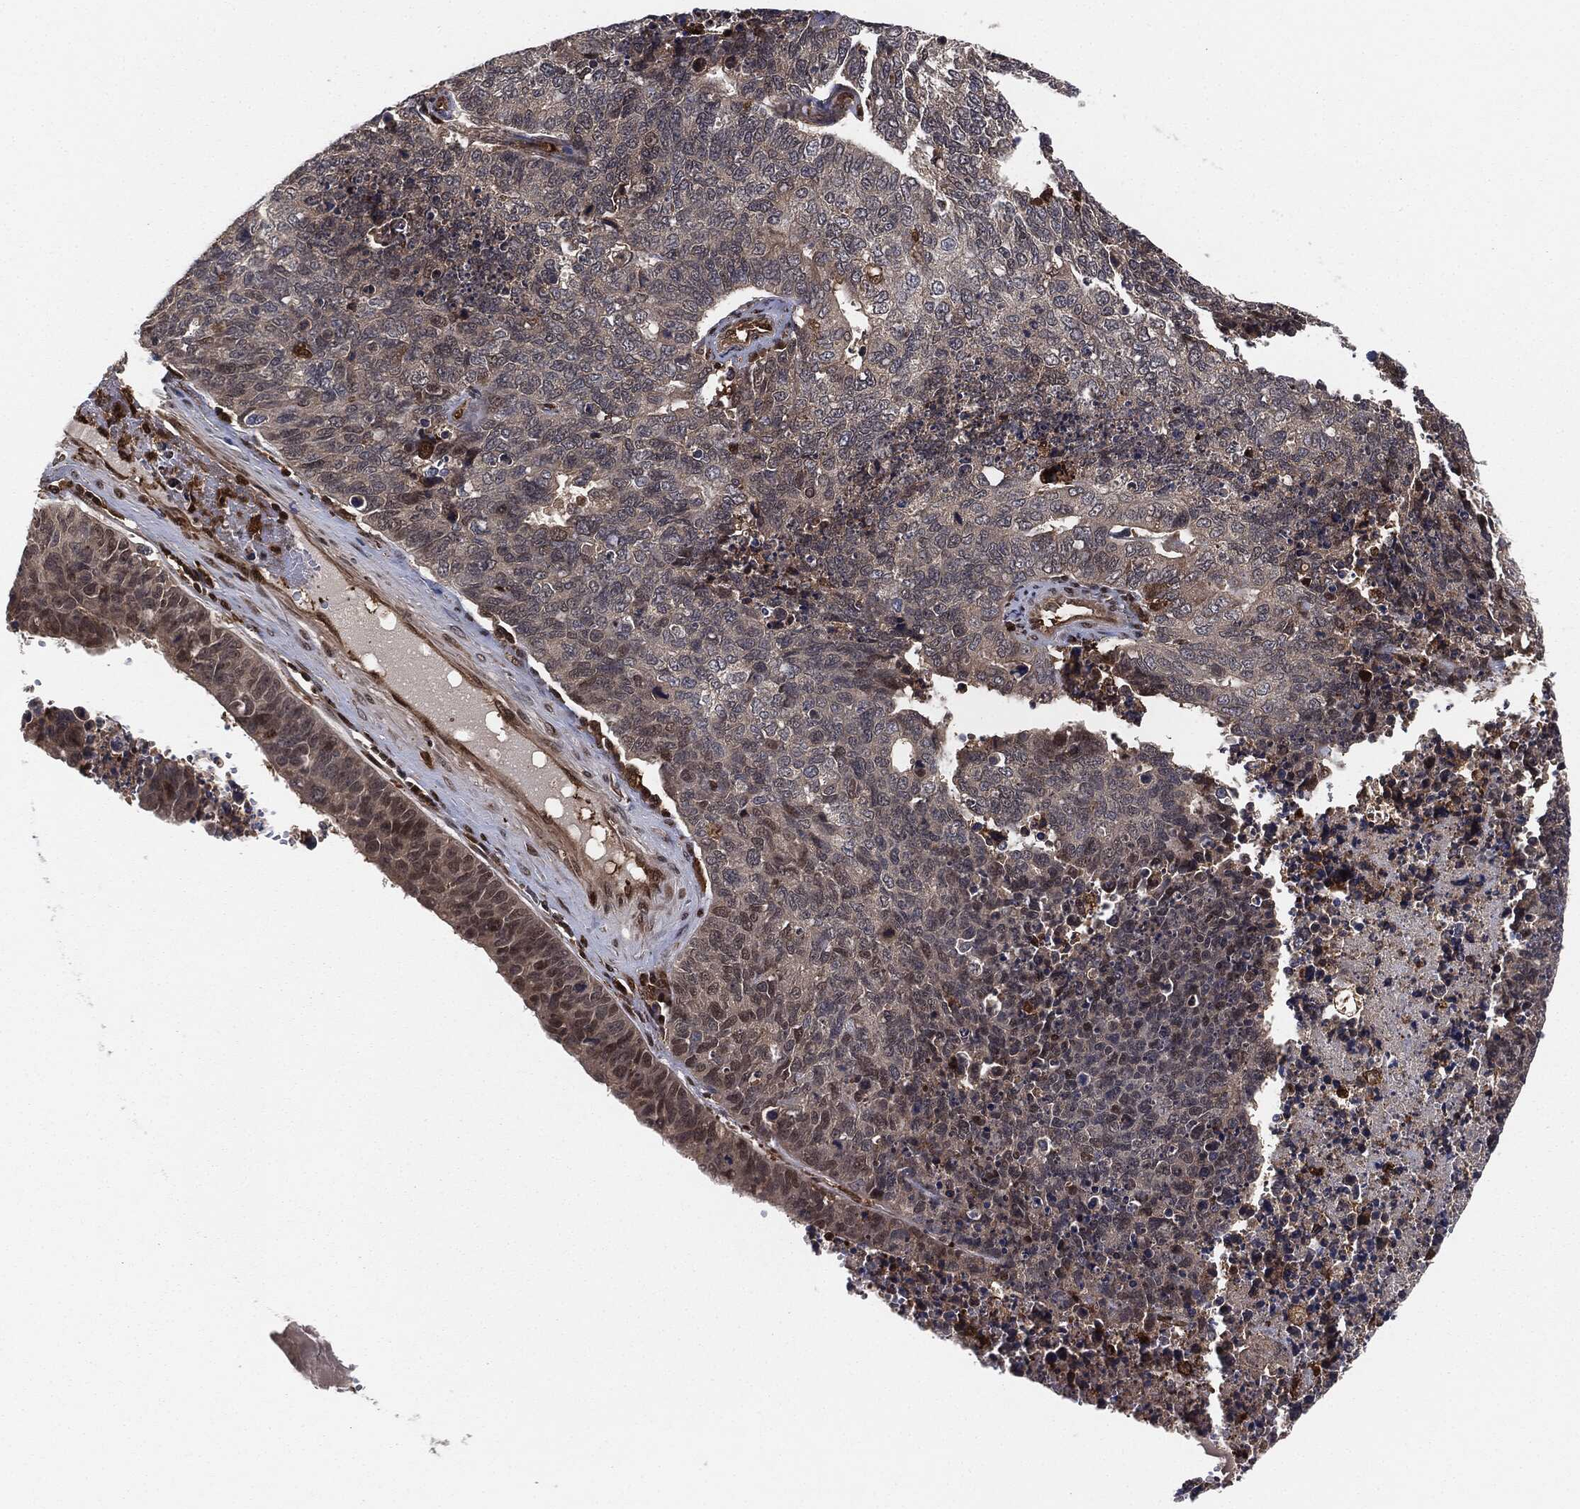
{"staining": {"intensity": "negative", "quantity": "none", "location": "none"}, "tissue": "cervical cancer", "cell_type": "Tumor cells", "image_type": "cancer", "snomed": [{"axis": "morphology", "description": "Squamous cell carcinoma, NOS"}, {"axis": "topography", "description": "Cervix"}], "caption": "Protein analysis of cervical squamous cell carcinoma demonstrates no significant staining in tumor cells.", "gene": "CAPRIN2", "patient": {"sex": "female", "age": 63}}